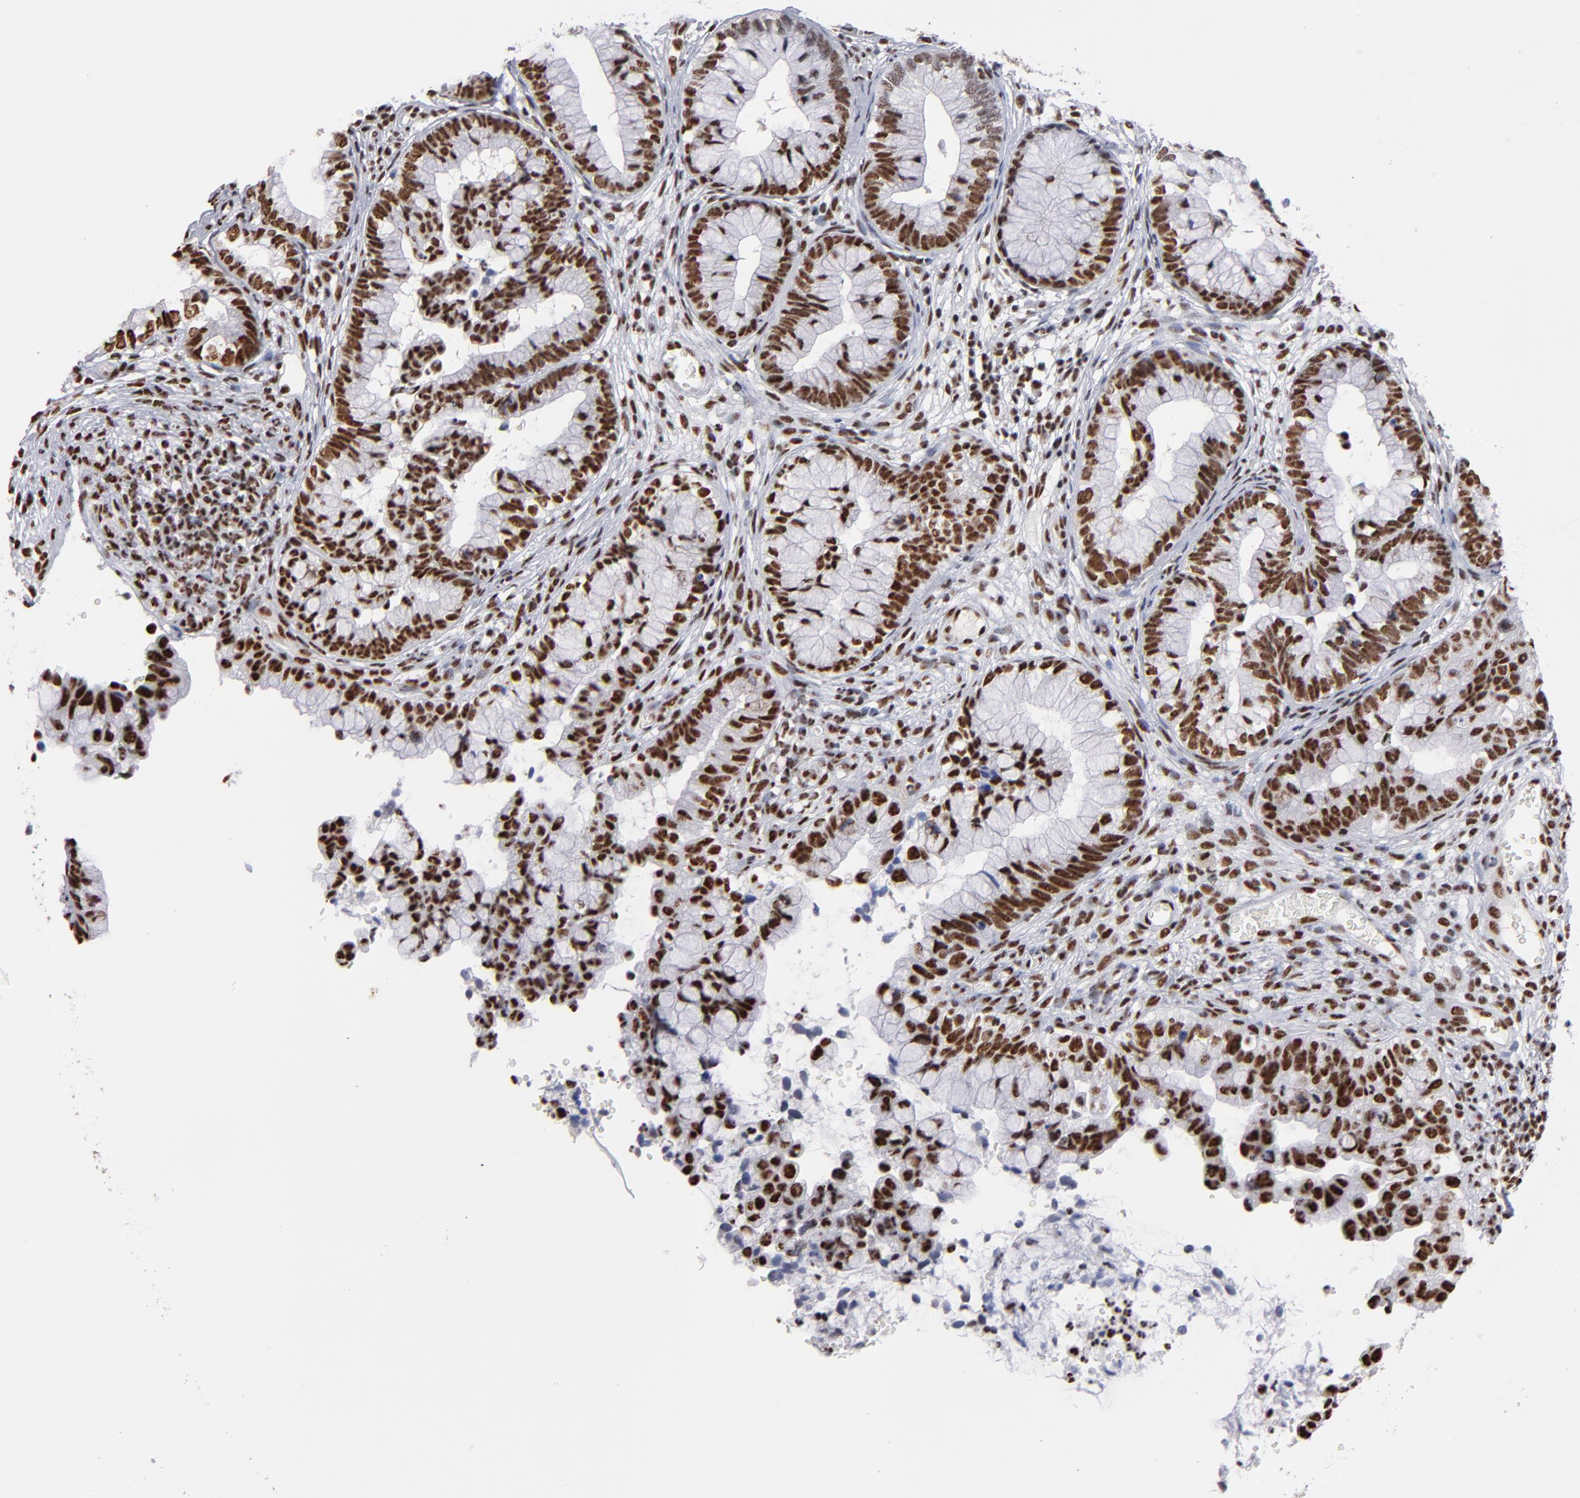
{"staining": {"intensity": "strong", "quantity": ">75%", "location": "nuclear"}, "tissue": "cervical cancer", "cell_type": "Tumor cells", "image_type": "cancer", "snomed": [{"axis": "morphology", "description": "Adenocarcinoma, NOS"}, {"axis": "topography", "description": "Cervix"}], "caption": "Protein expression analysis of human cervical adenocarcinoma reveals strong nuclear positivity in approximately >75% of tumor cells.", "gene": "MN1", "patient": {"sex": "female", "age": 44}}